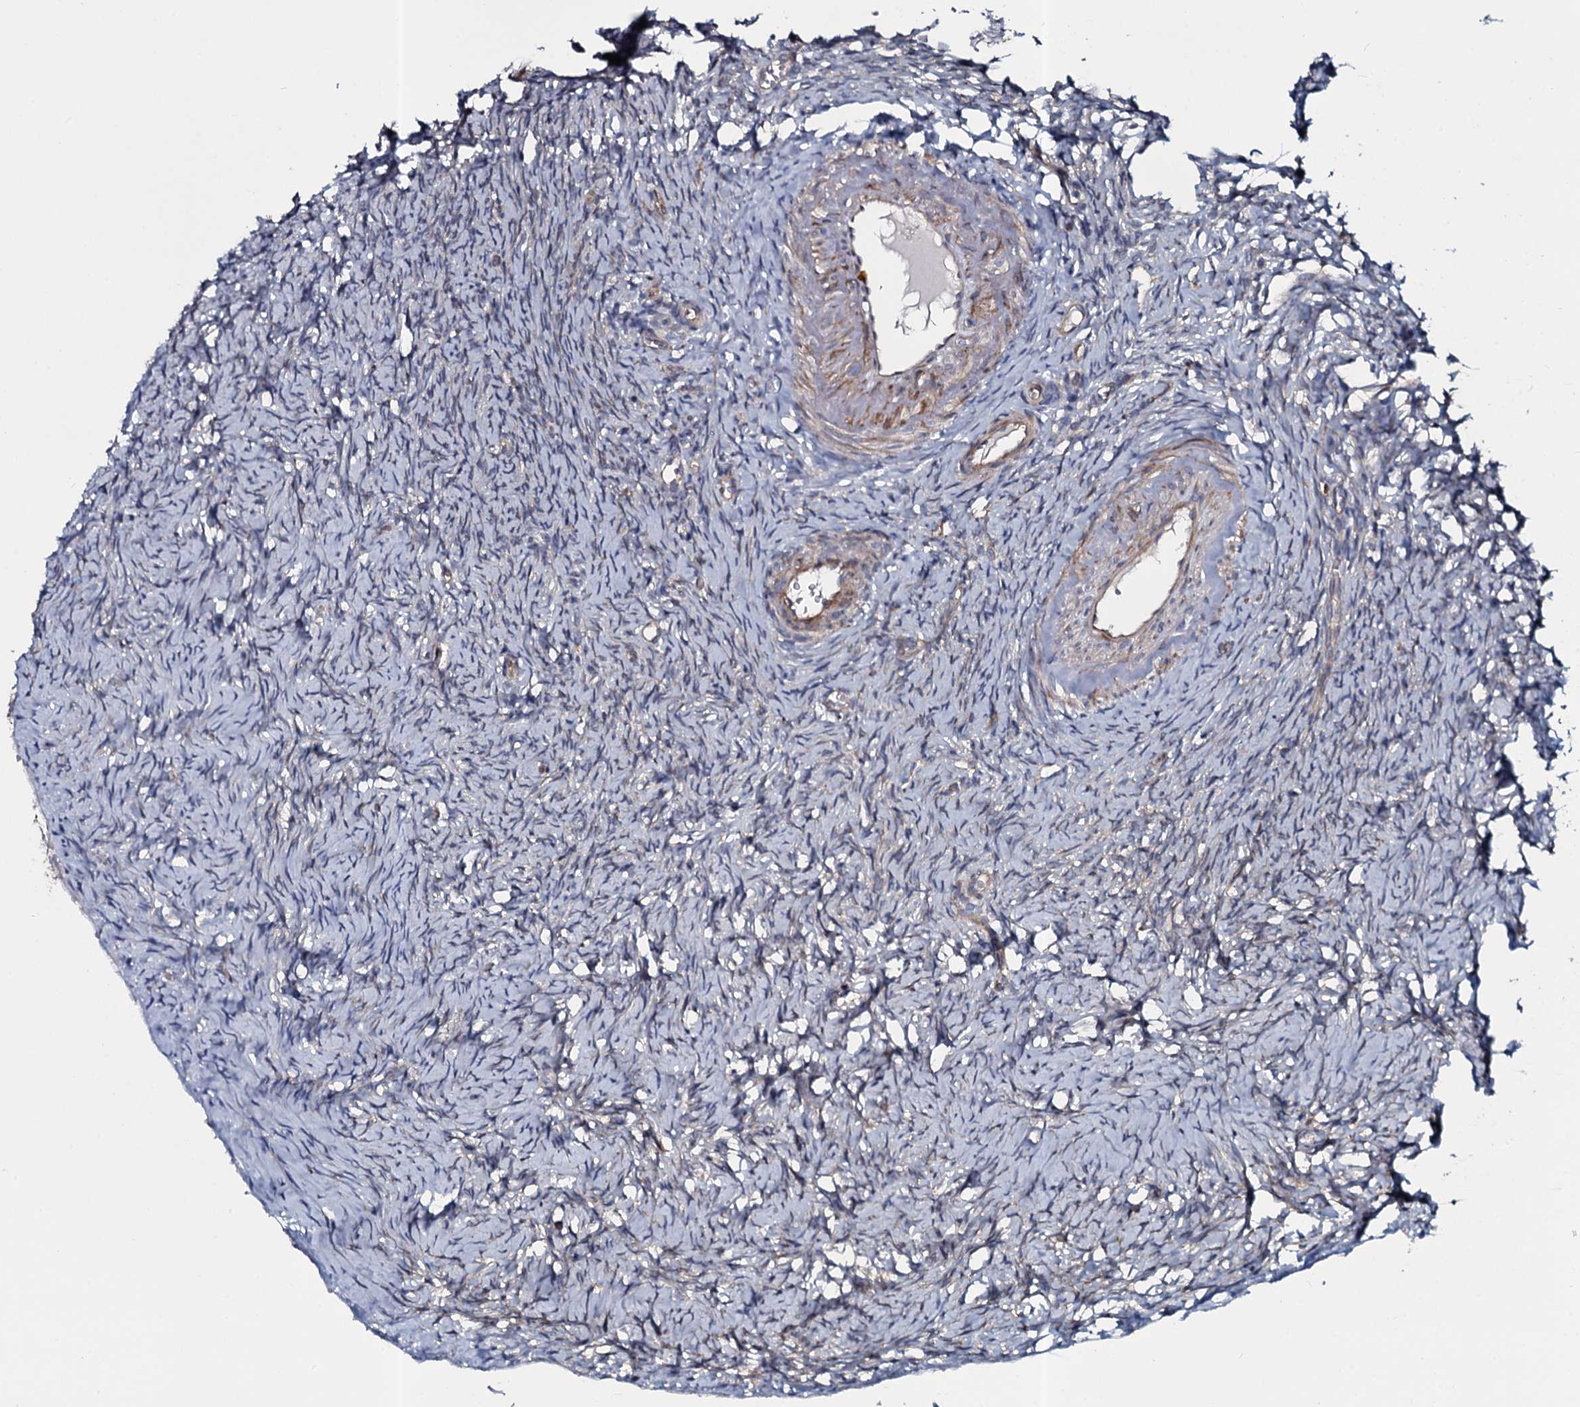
{"staining": {"intensity": "negative", "quantity": "none", "location": "none"}, "tissue": "ovary", "cell_type": "Ovarian stroma cells", "image_type": "normal", "snomed": [{"axis": "morphology", "description": "Normal tissue, NOS"}, {"axis": "topography", "description": "Ovary"}], "caption": "DAB immunohistochemical staining of normal human ovary displays no significant staining in ovarian stroma cells.", "gene": "TMEM151A", "patient": {"sex": "female", "age": 51}}